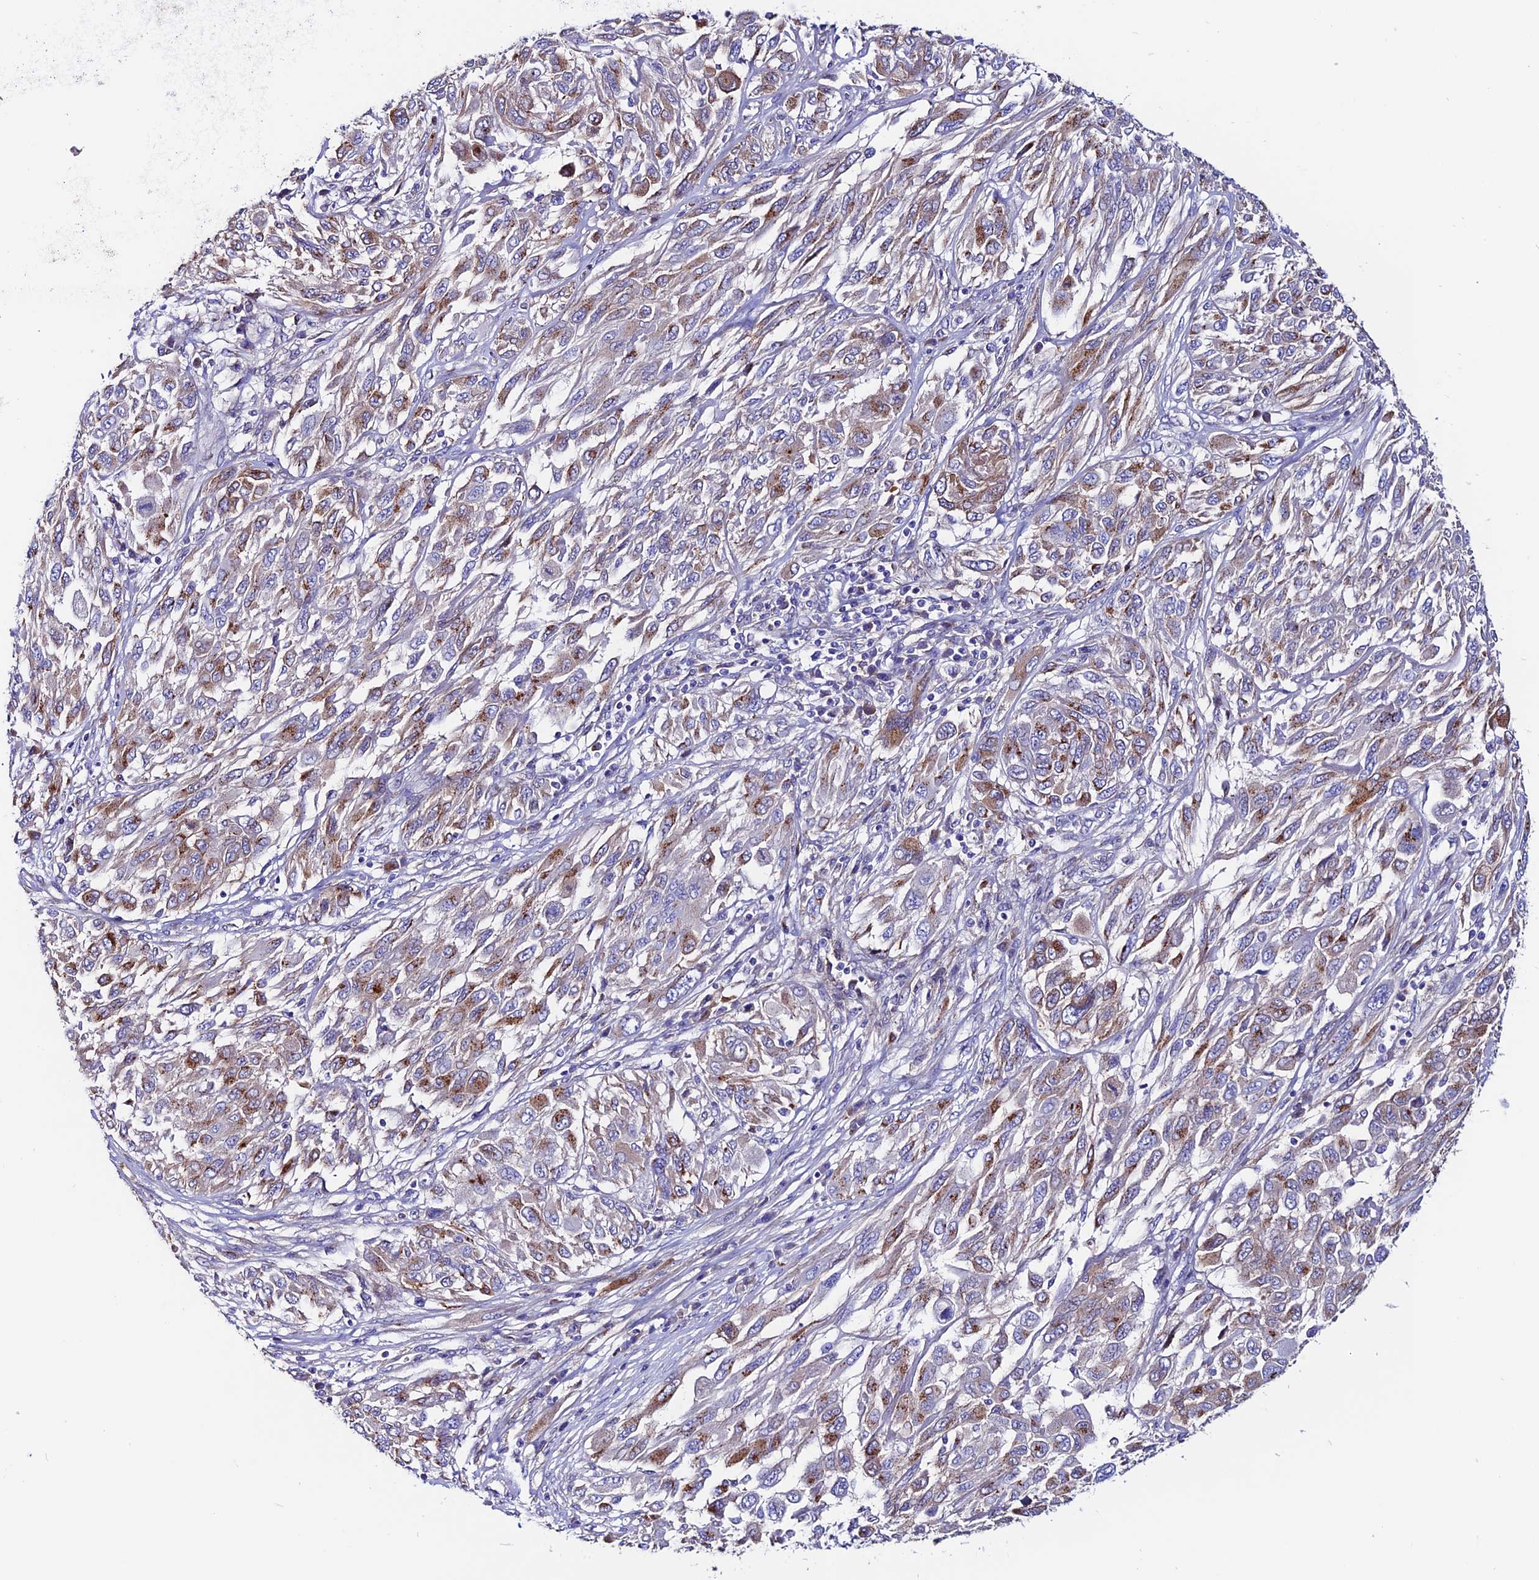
{"staining": {"intensity": "moderate", "quantity": "25%-75%", "location": "cytoplasmic/membranous"}, "tissue": "melanoma", "cell_type": "Tumor cells", "image_type": "cancer", "snomed": [{"axis": "morphology", "description": "Malignant melanoma, NOS"}, {"axis": "topography", "description": "Skin"}], "caption": "A high-resolution histopathology image shows IHC staining of malignant melanoma, which exhibits moderate cytoplasmic/membranous staining in approximately 25%-75% of tumor cells.", "gene": "OR51Q1", "patient": {"sex": "female", "age": 91}}